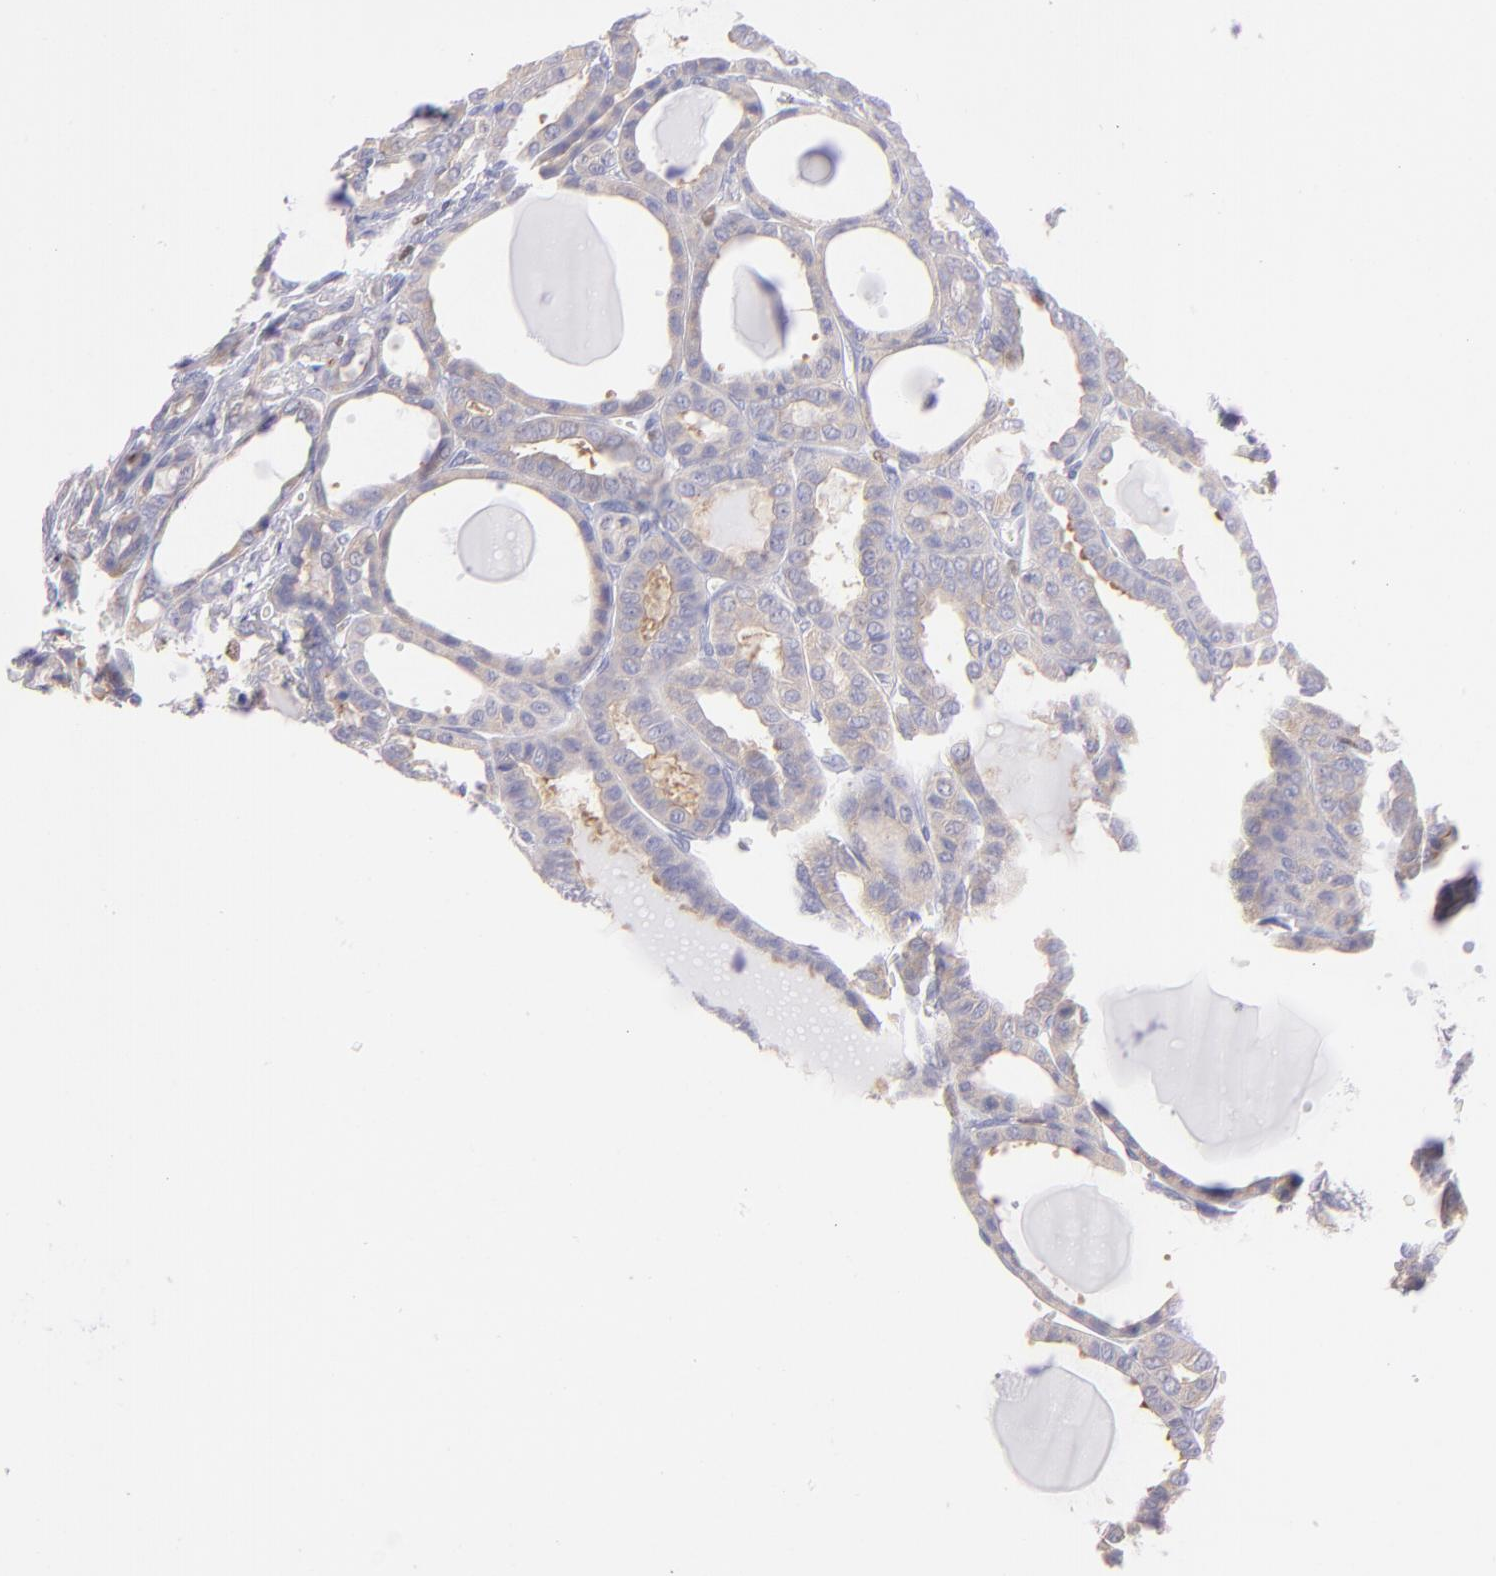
{"staining": {"intensity": "weak", "quantity": ">75%", "location": "cytoplasmic/membranous"}, "tissue": "thyroid cancer", "cell_type": "Tumor cells", "image_type": "cancer", "snomed": [{"axis": "morphology", "description": "Carcinoma, NOS"}, {"axis": "topography", "description": "Thyroid gland"}], "caption": "Protein staining exhibits weak cytoplasmic/membranous expression in approximately >75% of tumor cells in thyroid cancer (carcinoma).", "gene": "IRF8", "patient": {"sex": "female", "age": 91}}